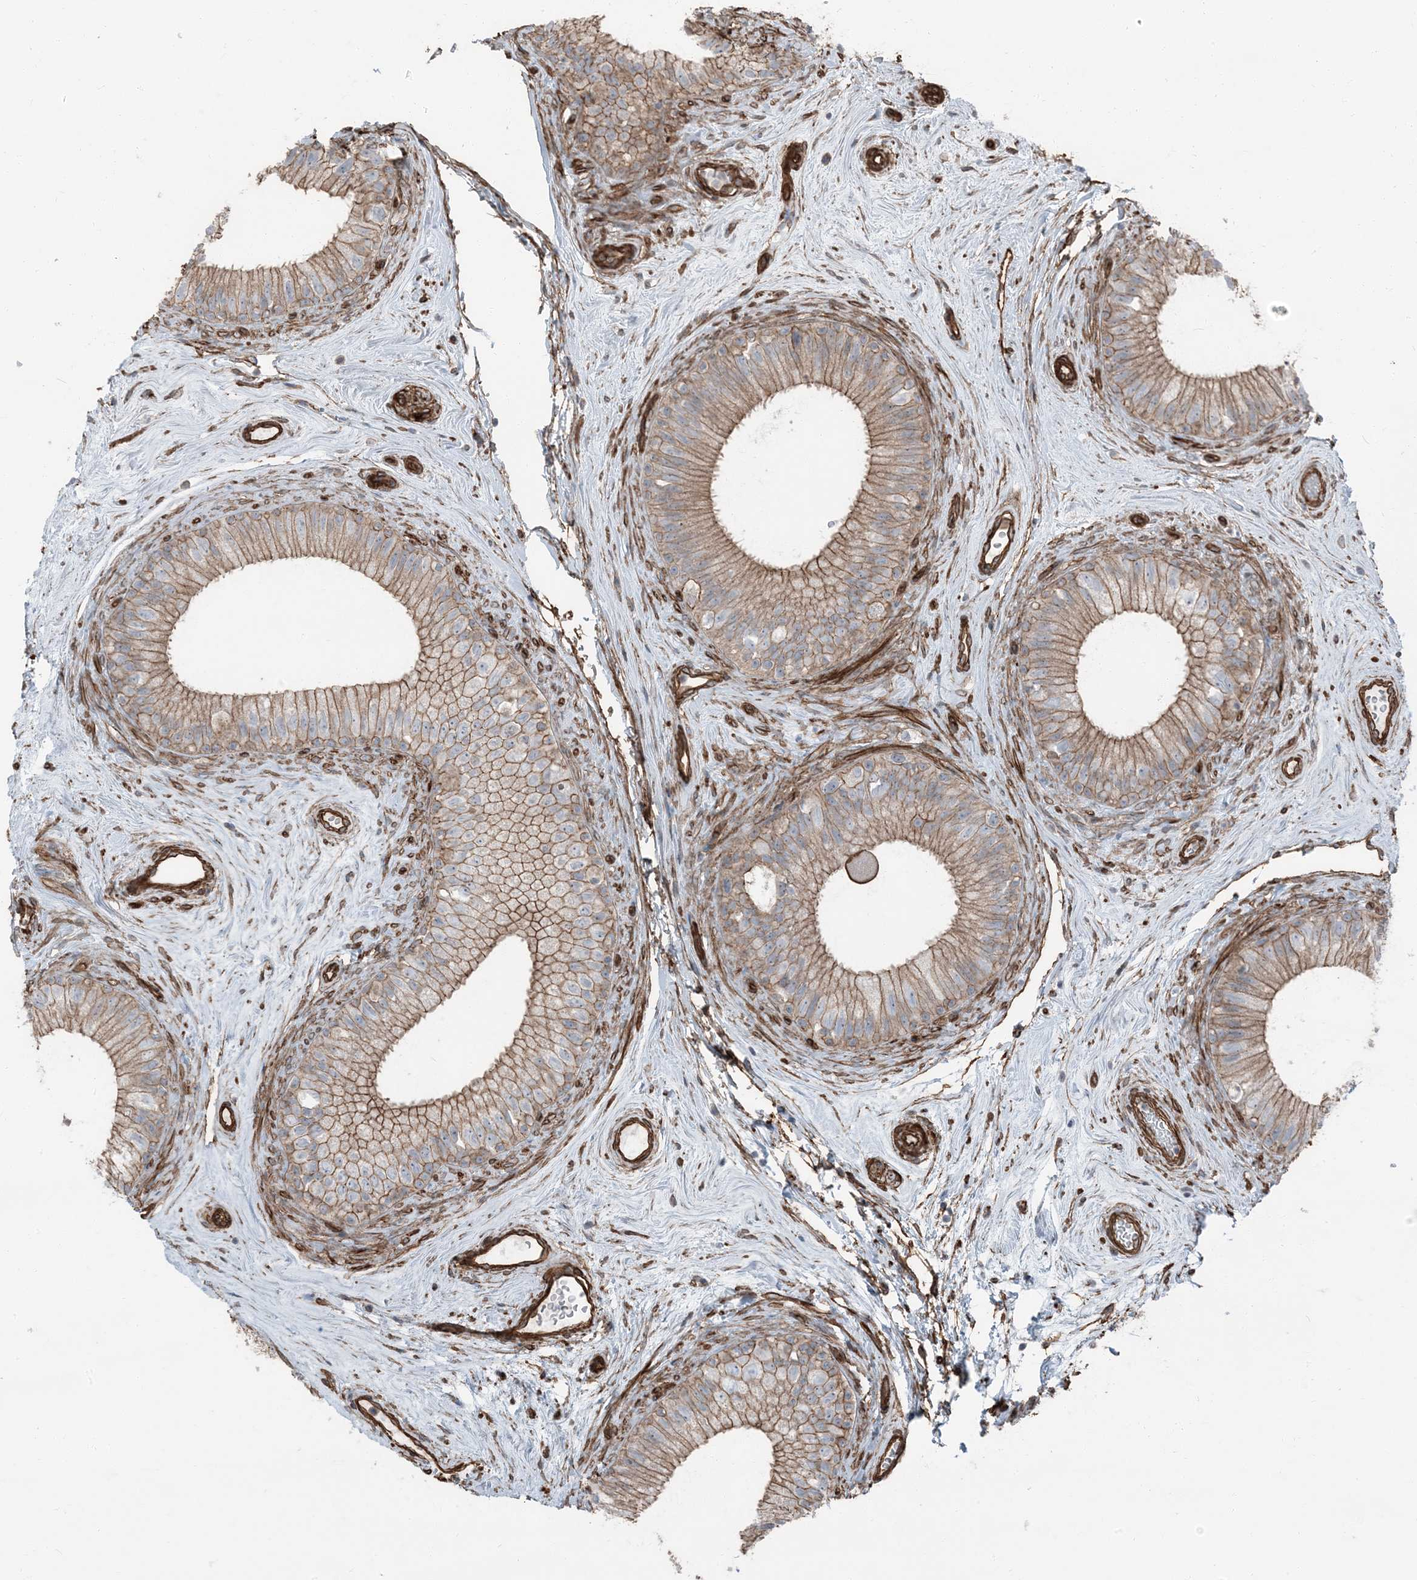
{"staining": {"intensity": "strong", "quantity": ">75%", "location": "cytoplasmic/membranous"}, "tissue": "epididymis", "cell_type": "Glandular cells", "image_type": "normal", "snomed": [{"axis": "morphology", "description": "Normal tissue, NOS"}, {"axis": "topography", "description": "Epididymis"}], "caption": "High-power microscopy captured an IHC histopathology image of normal epididymis, revealing strong cytoplasmic/membranous staining in about >75% of glandular cells.", "gene": "ZFP90", "patient": {"sex": "male", "age": 71}}